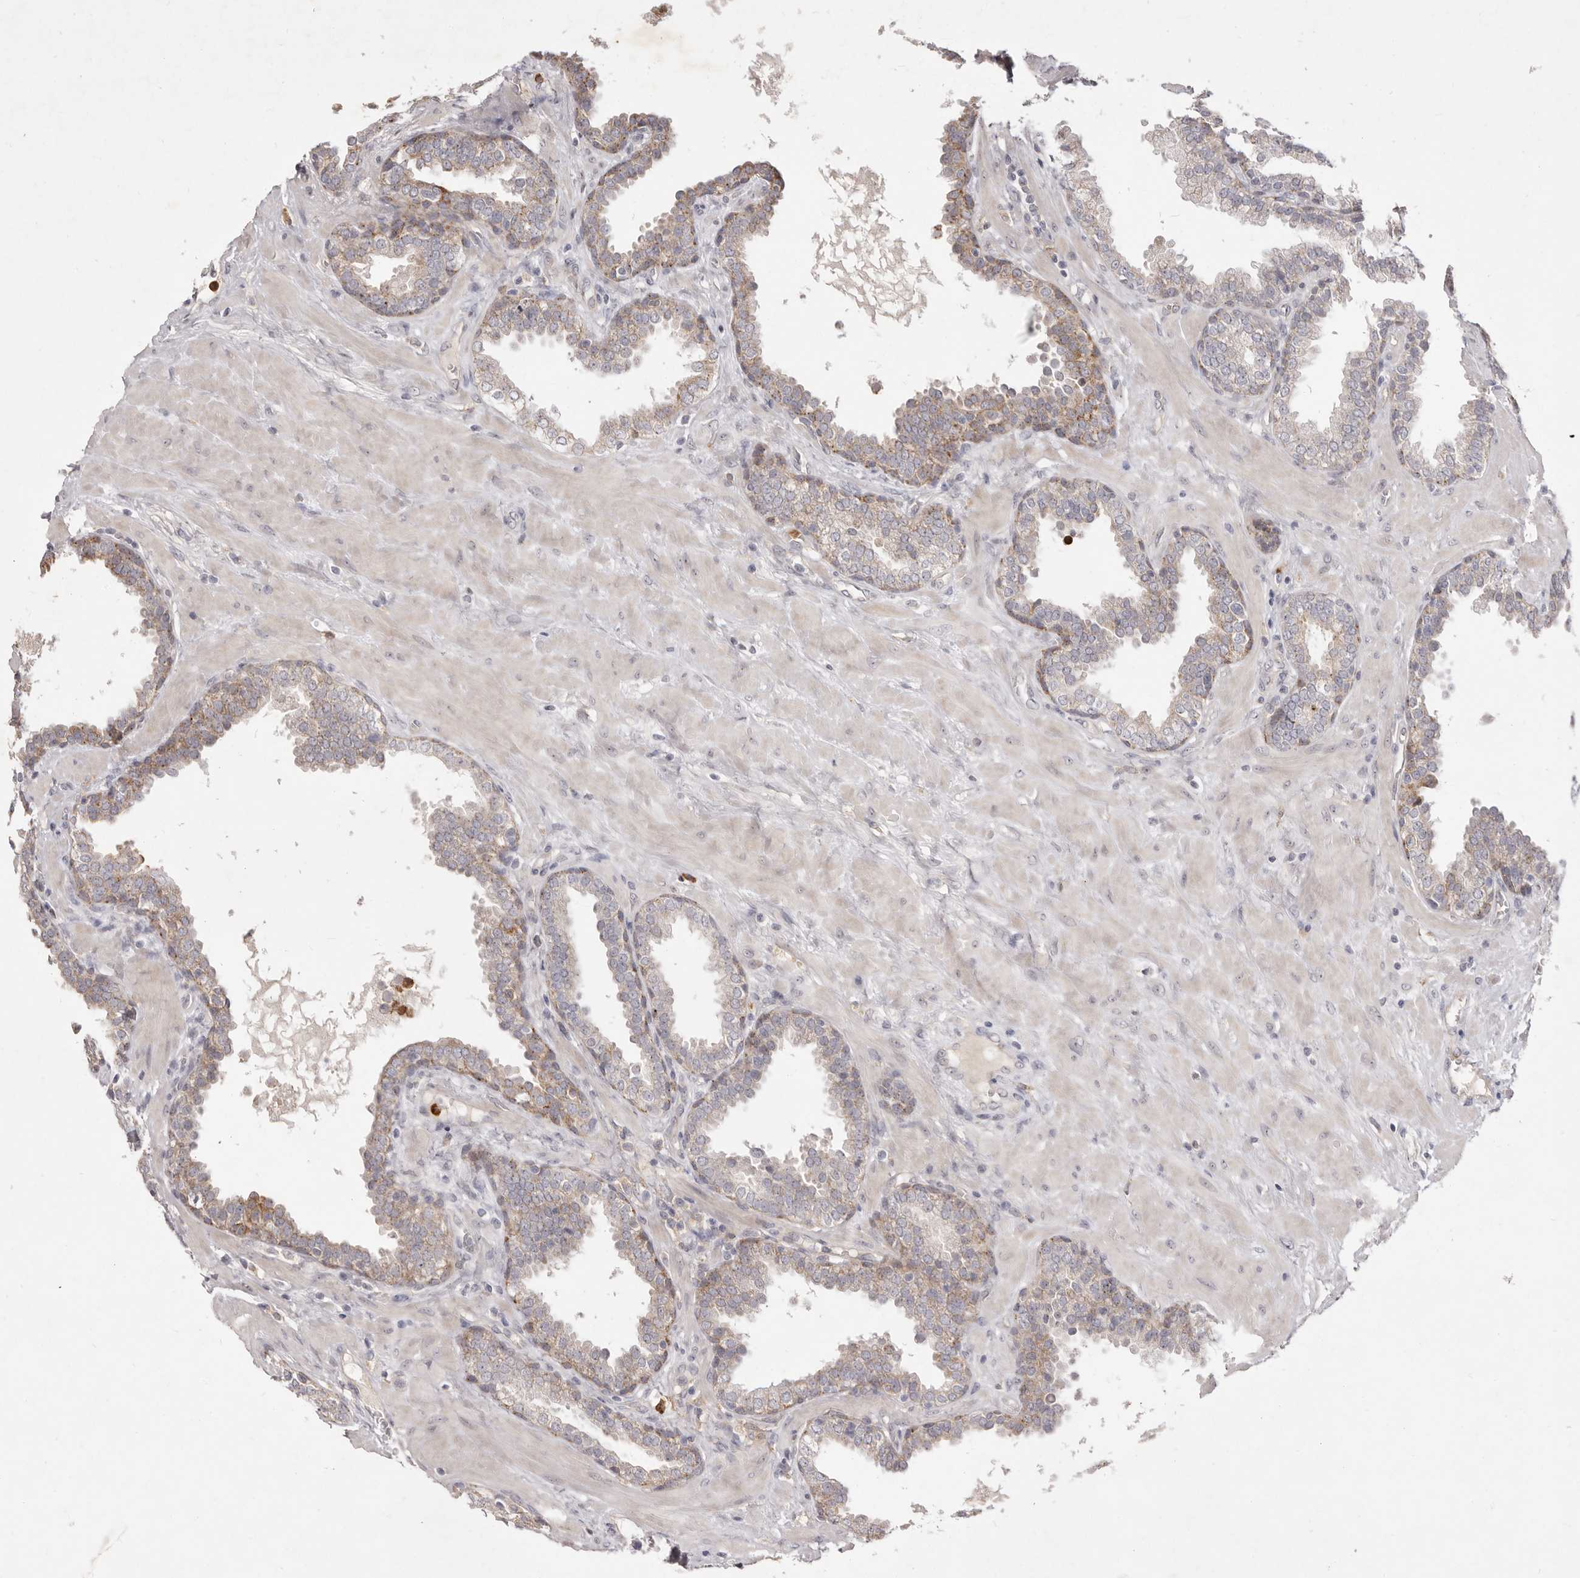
{"staining": {"intensity": "moderate", "quantity": "<25%", "location": "cytoplasmic/membranous"}, "tissue": "prostate", "cell_type": "Glandular cells", "image_type": "normal", "snomed": [{"axis": "morphology", "description": "Normal tissue, NOS"}, {"axis": "topography", "description": "Prostate"}], "caption": "An immunohistochemistry (IHC) photomicrograph of normal tissue is shown. Protein staining in brown labels moderate cytoplasmic/membranous positivity in prostate within glandular cells.", "gene": "GPR84", "patient": {"sex": "male", "age": 51}}